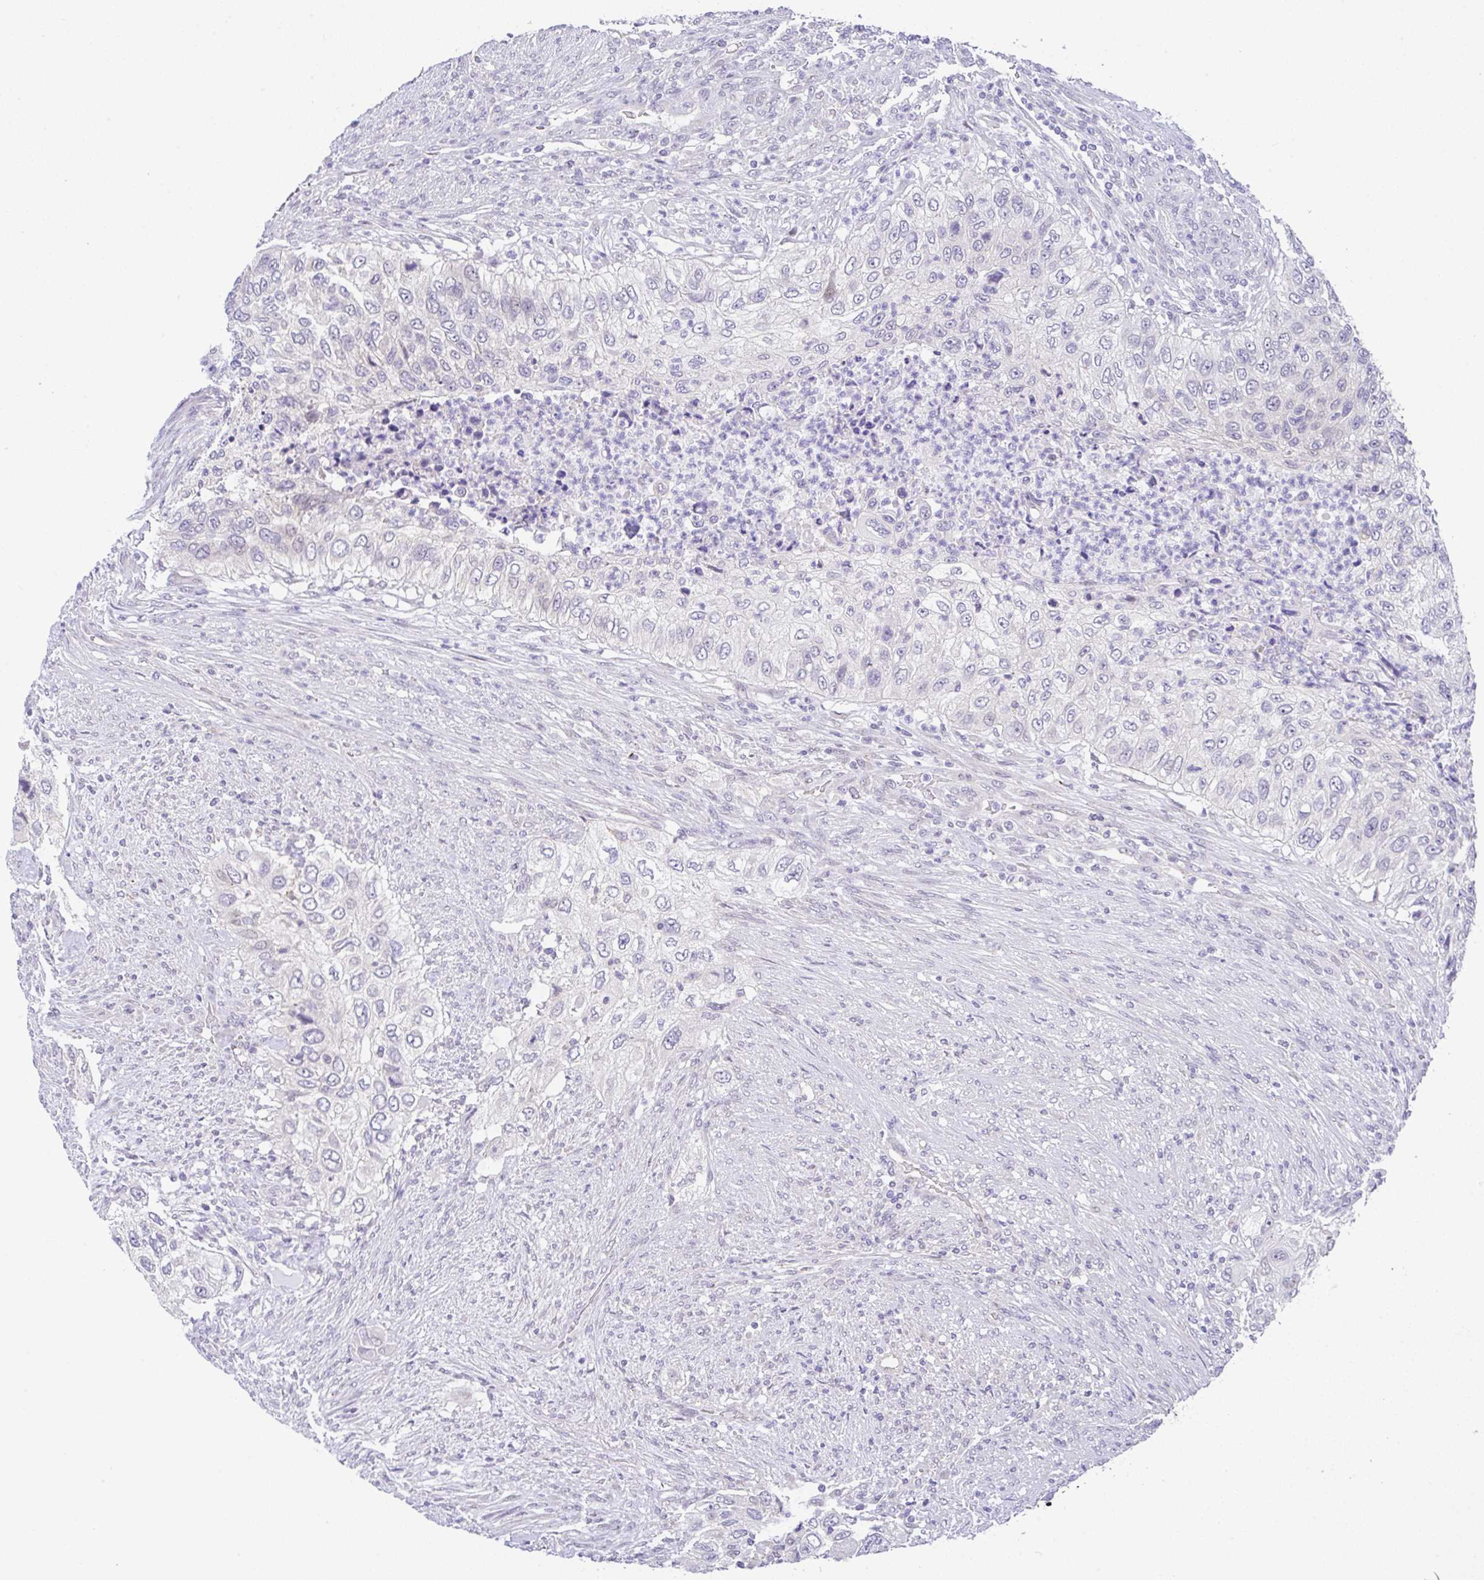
{"staining": {"intensity": "negative", "quantity": "none", "location": "none"}, "tissue": "urothelial cancer", "cell_type": "Tumor cells", "image_type": "cancer", "snomed": [{"axis": "morphology", "description": "Urothelial carcinoma, High grade"}, {"axis": "topography", "description": "Urinary bladder"}], "caption": "Histopathology image shows no significant protein staining in tumor cells of high-grade urothelial carcinoma. The staining was performed using DAB to visualize the protein expression in brown, while the nuclei were stained in blue with hematoxylin (Magnification: 20x).", "gene": "CGNL1", "patient": {"sex": "female", "age": 60}}